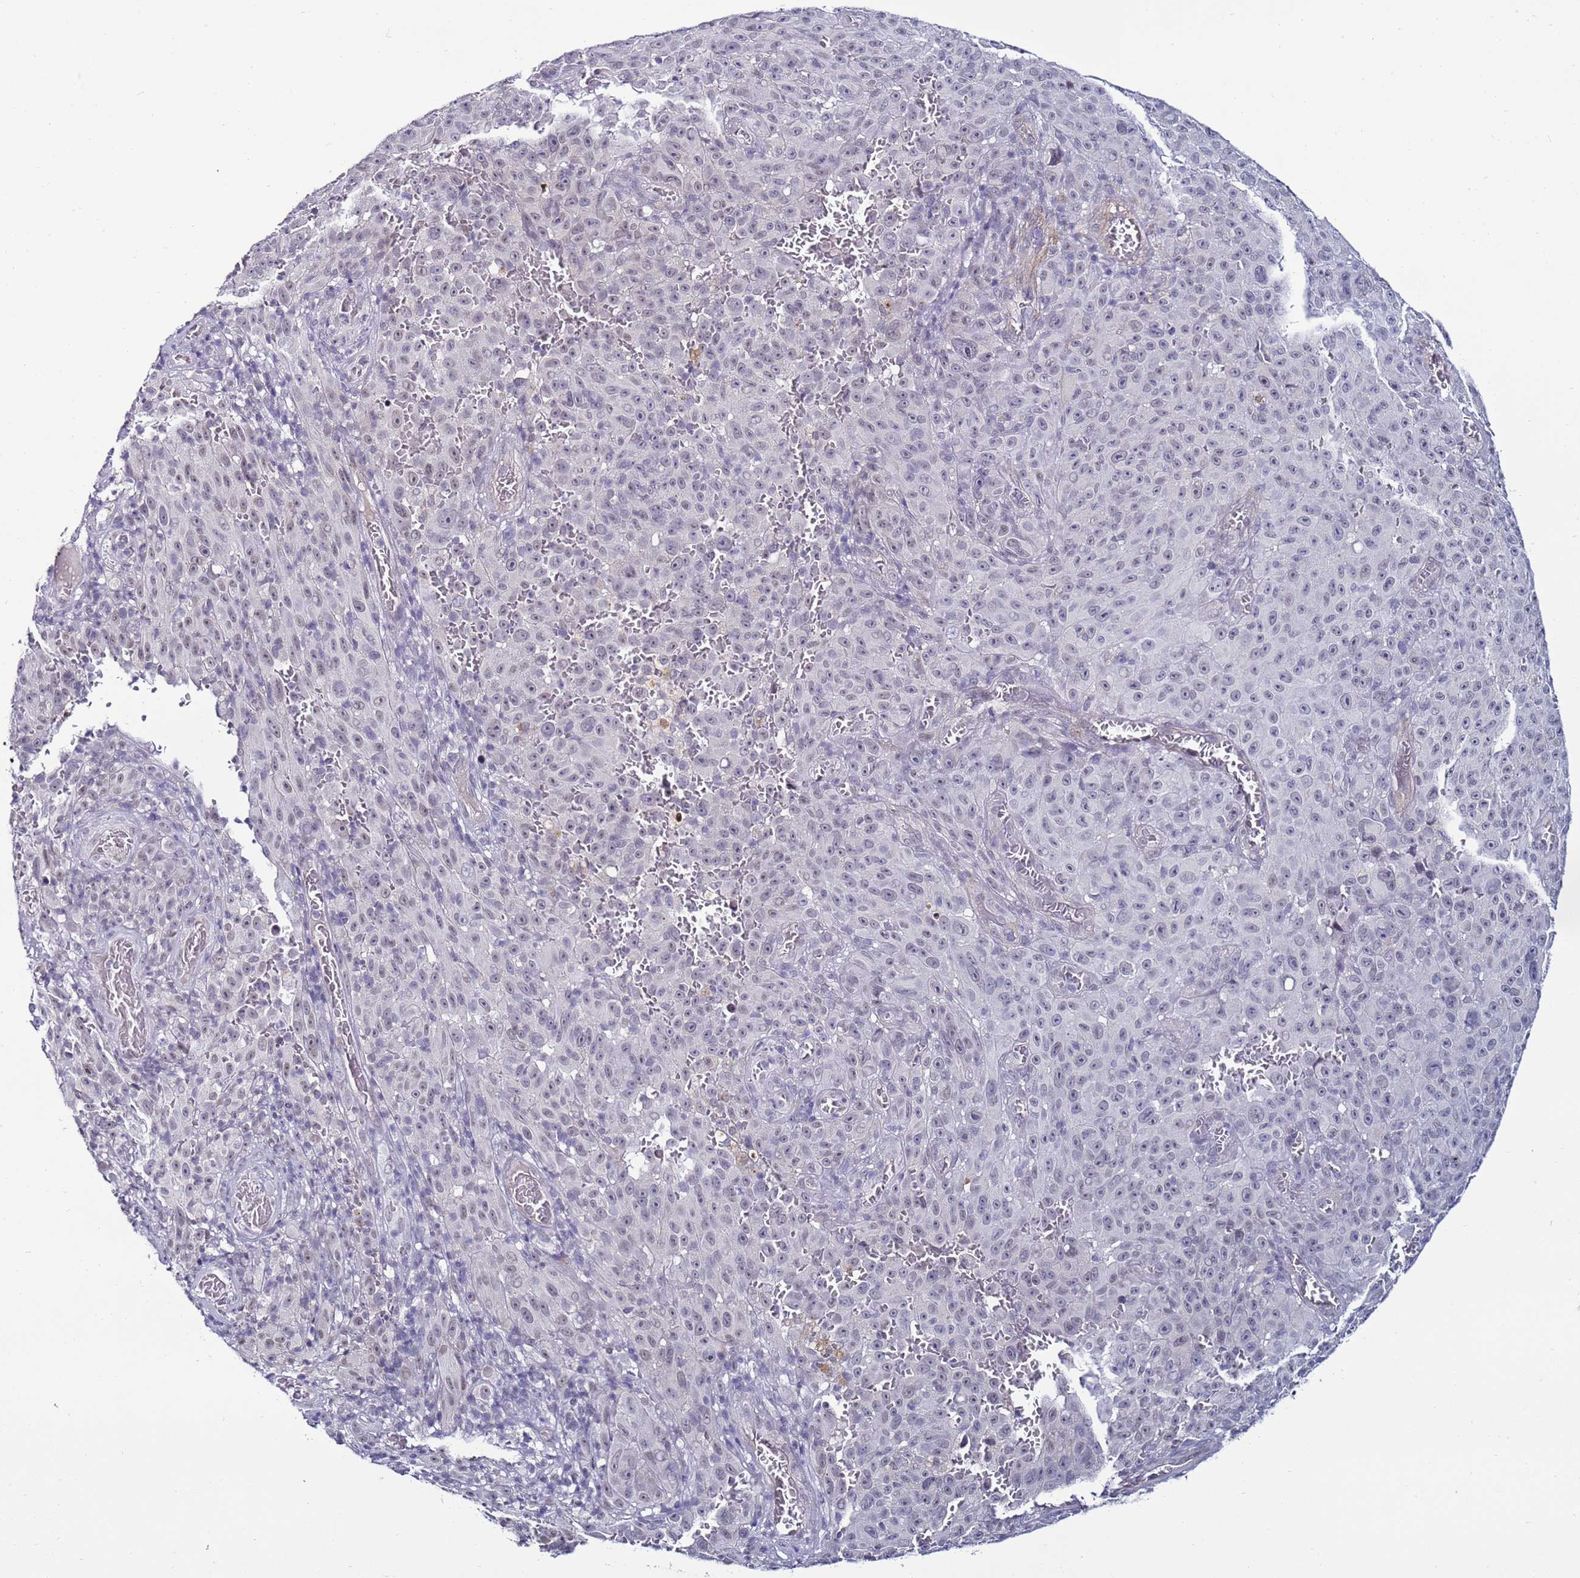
{"staining": {"intensity": "negative", "quantity": "none", "location": "none"}, "tissue": "melanoma", "cell_type": "Tumor cells", "image_type": "cancer", "snomed": [{"axis": "morphology", "description": "Malignant melanoma, NOS"}, {"axis": "topography", "description": "Skin"}], "caption": "A photomicrograph of human malignant melanoma is negative for staining in tumor cells.", "gene": "PSMA7", "patient": {"sex": "female", "age": 82}}